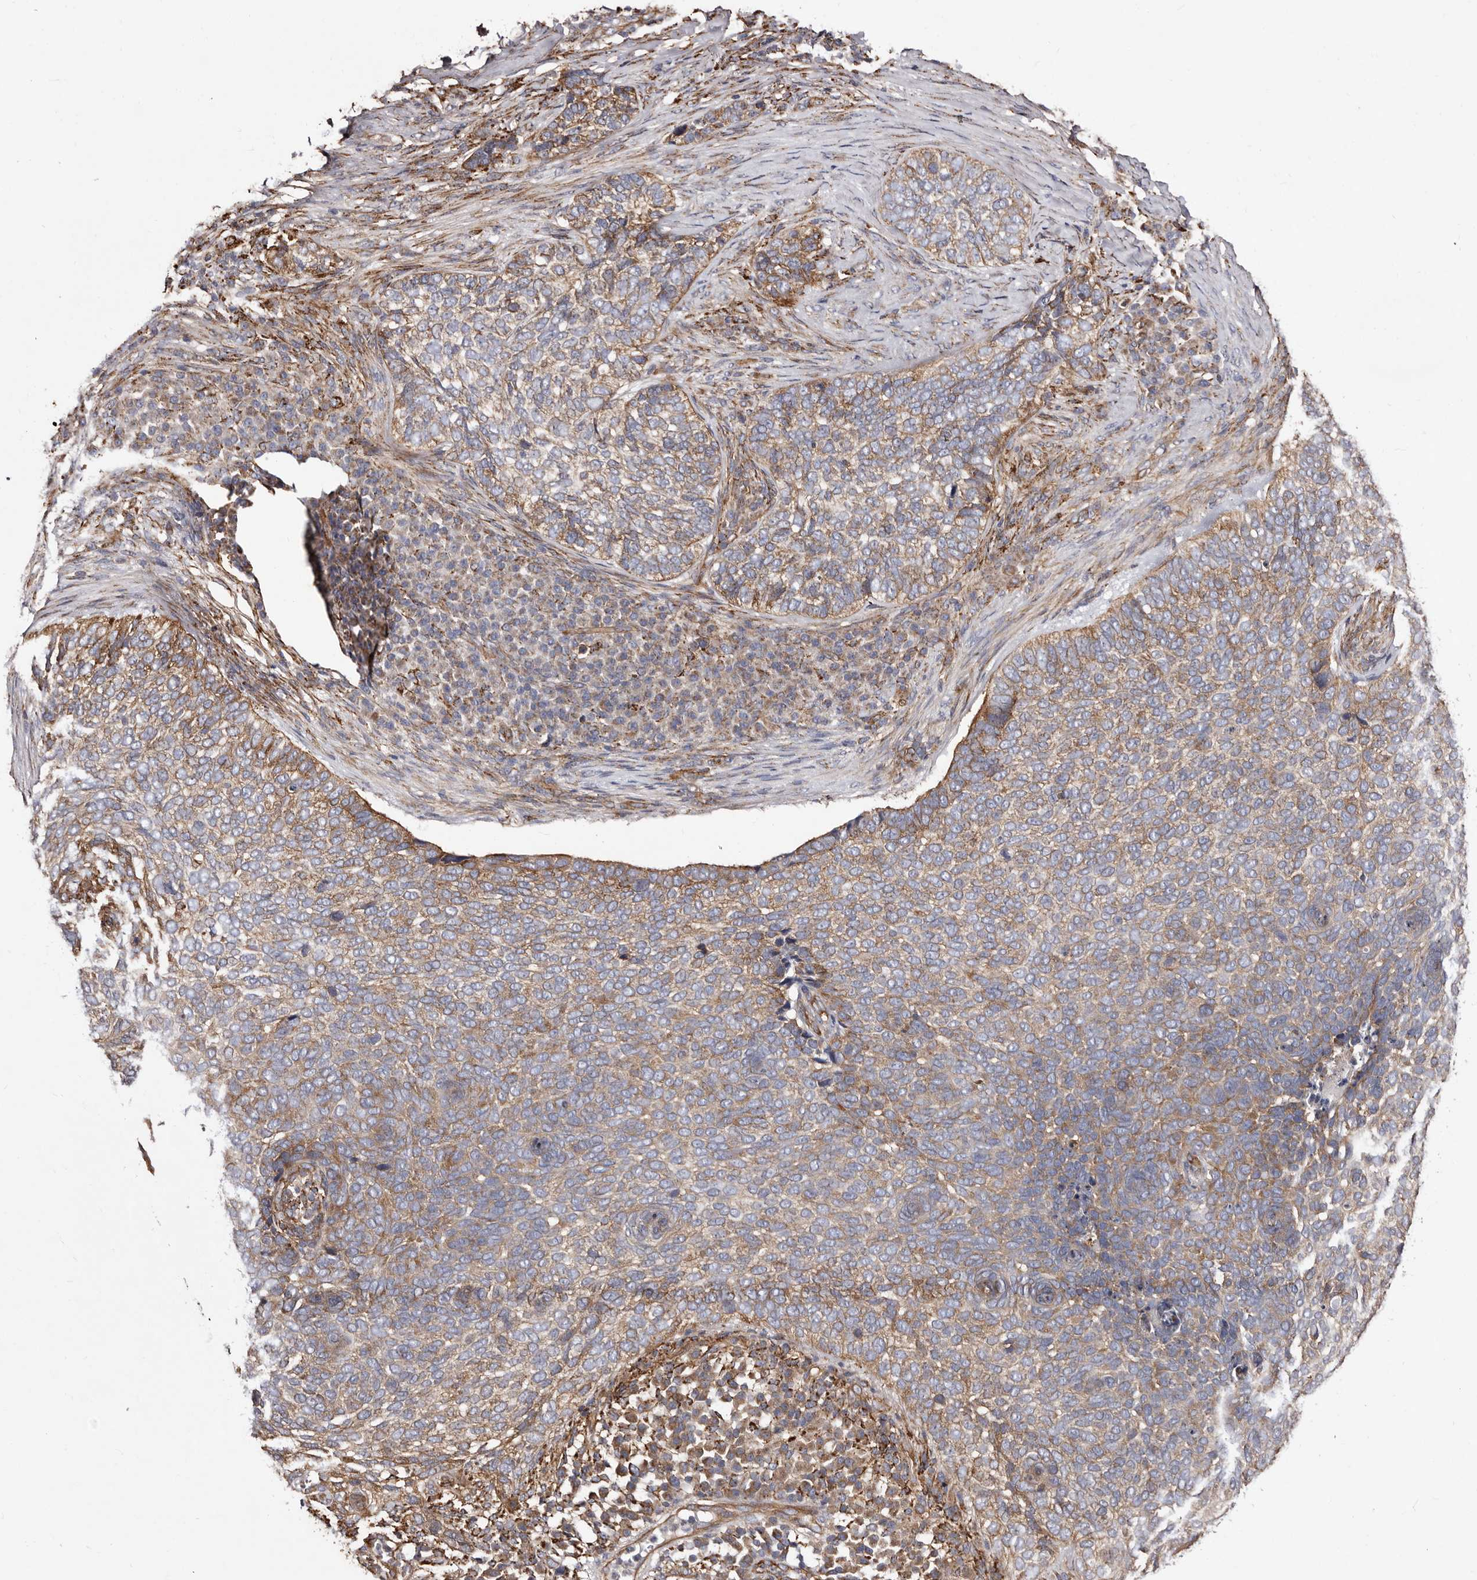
{"staining": {"intensity": "moderate", "quantity": "25%-75%", "location": "cytoplasmic/membranous"}, "tissue": "skin cancer", "cell_type": "Tumor cells", "image_type": "cancer", "snomed": [{"axis": "morphology", "description": "Basal cell carcinoma"}, {"axis": "topography", "description": "Skin"}], "caption": "A high-resolution histopathology image shows IHC staining of skin cancer, which reveals moderate cytoplasmic/membranous positivity in approximately 25%-75% of tumor cells. The staining was performed using DAB (3,3'-diaminobenzidine) to visualize the protein expression in brown, while the nuclei were stained in blue with hematoxylin (Magnification: 20x).", "gene": "LUZP1", "patient": {"sex": "female", "age": 64}}